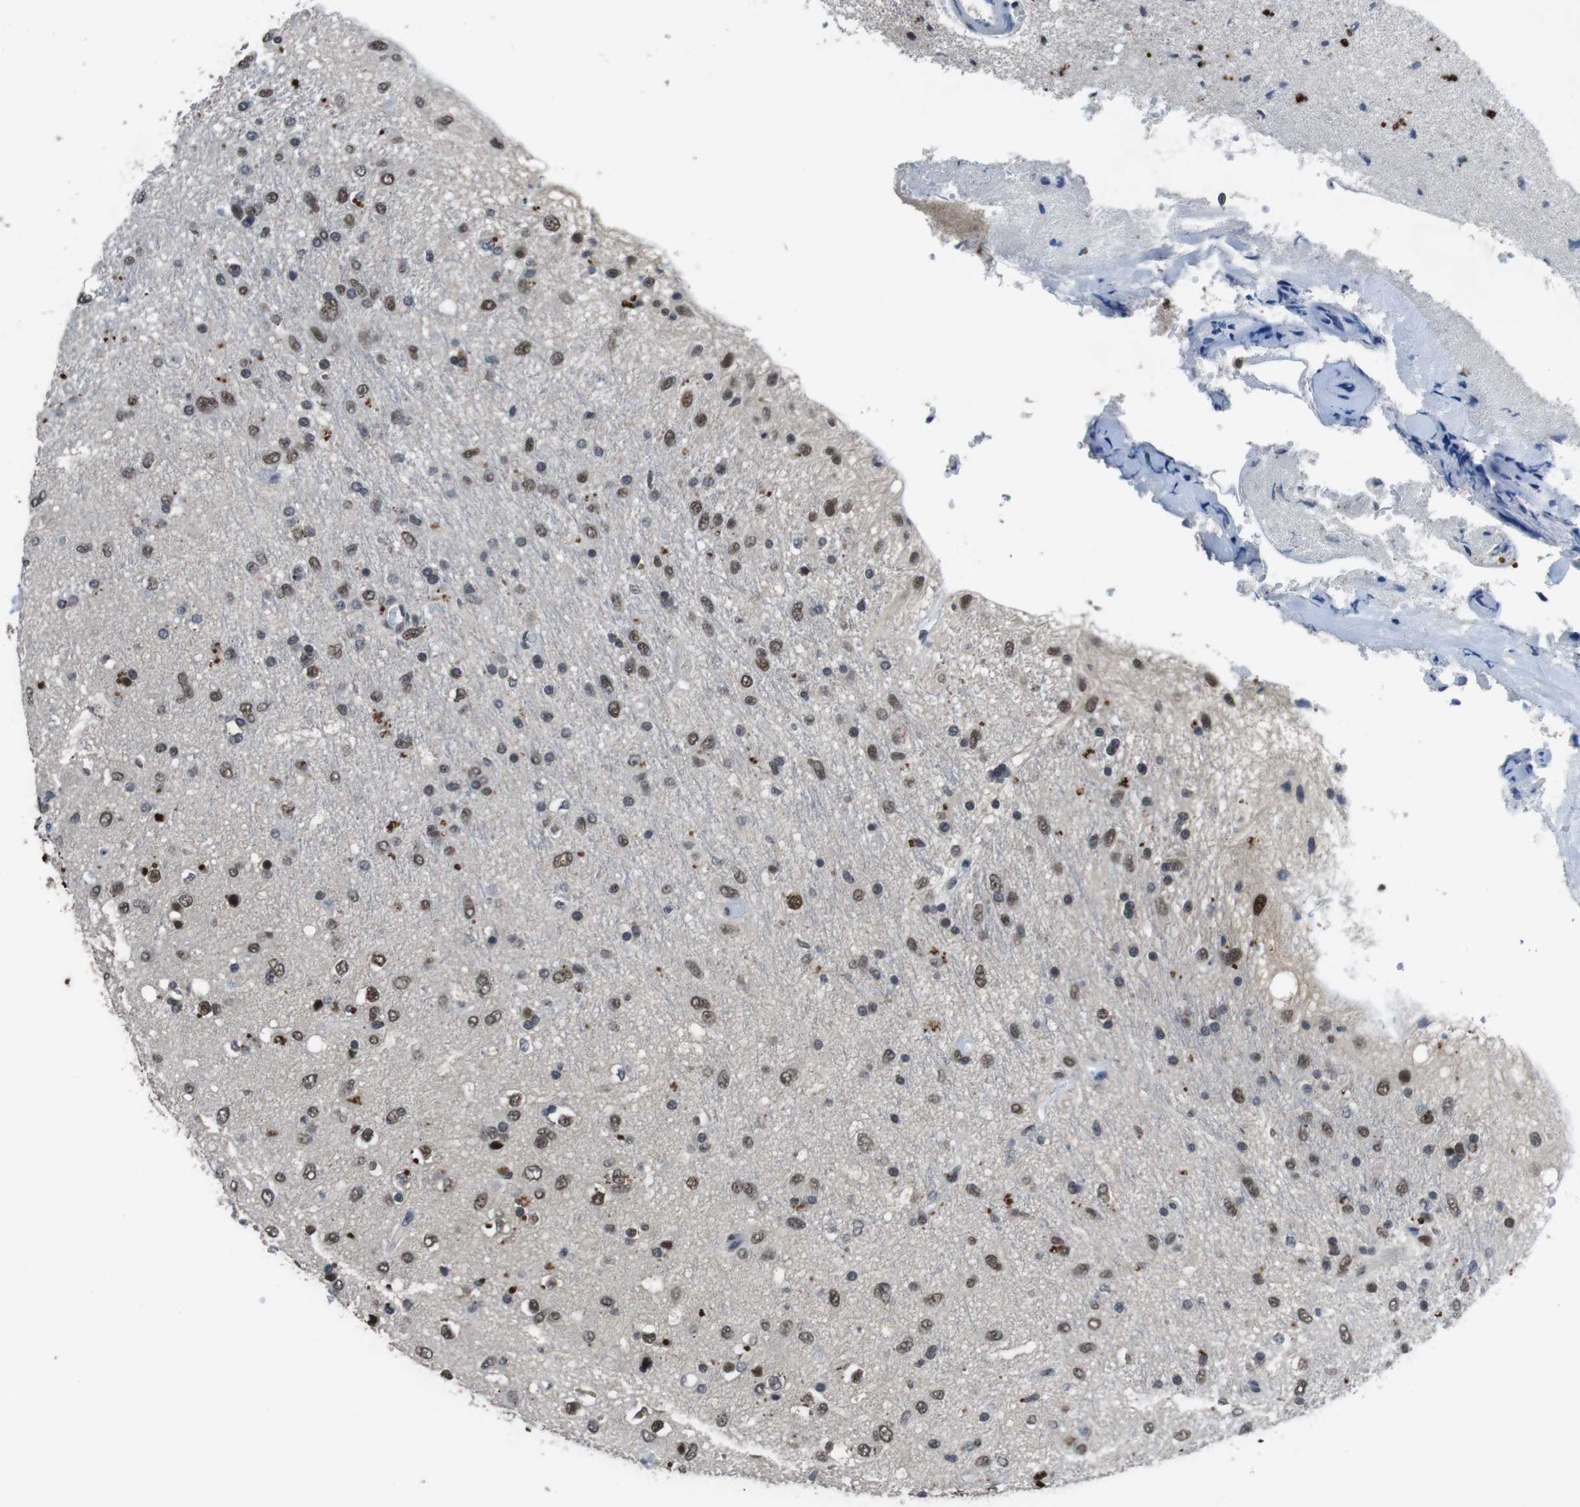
{"staining": {"intensity": "moderate", "quantity": "25%-75%", "location": "cytoplasmic/membranous,nuclear"}, "tissue": "glioma", "cell_type": "Tumor cells", "image_type": "cancer", "snomed": [{"axis": "morphology", "description": "Glioma, malignant, Low grade"}, {"axis": "topography", "description": "Brain"}], "caption": "Tumor cells demonstrate moderate cytoplasmic/membranous and nuclear expression in approximately 25%-75% of cells in glioma.", "gene": "USP7", "patient": {"sex": "male", "age": 77}}